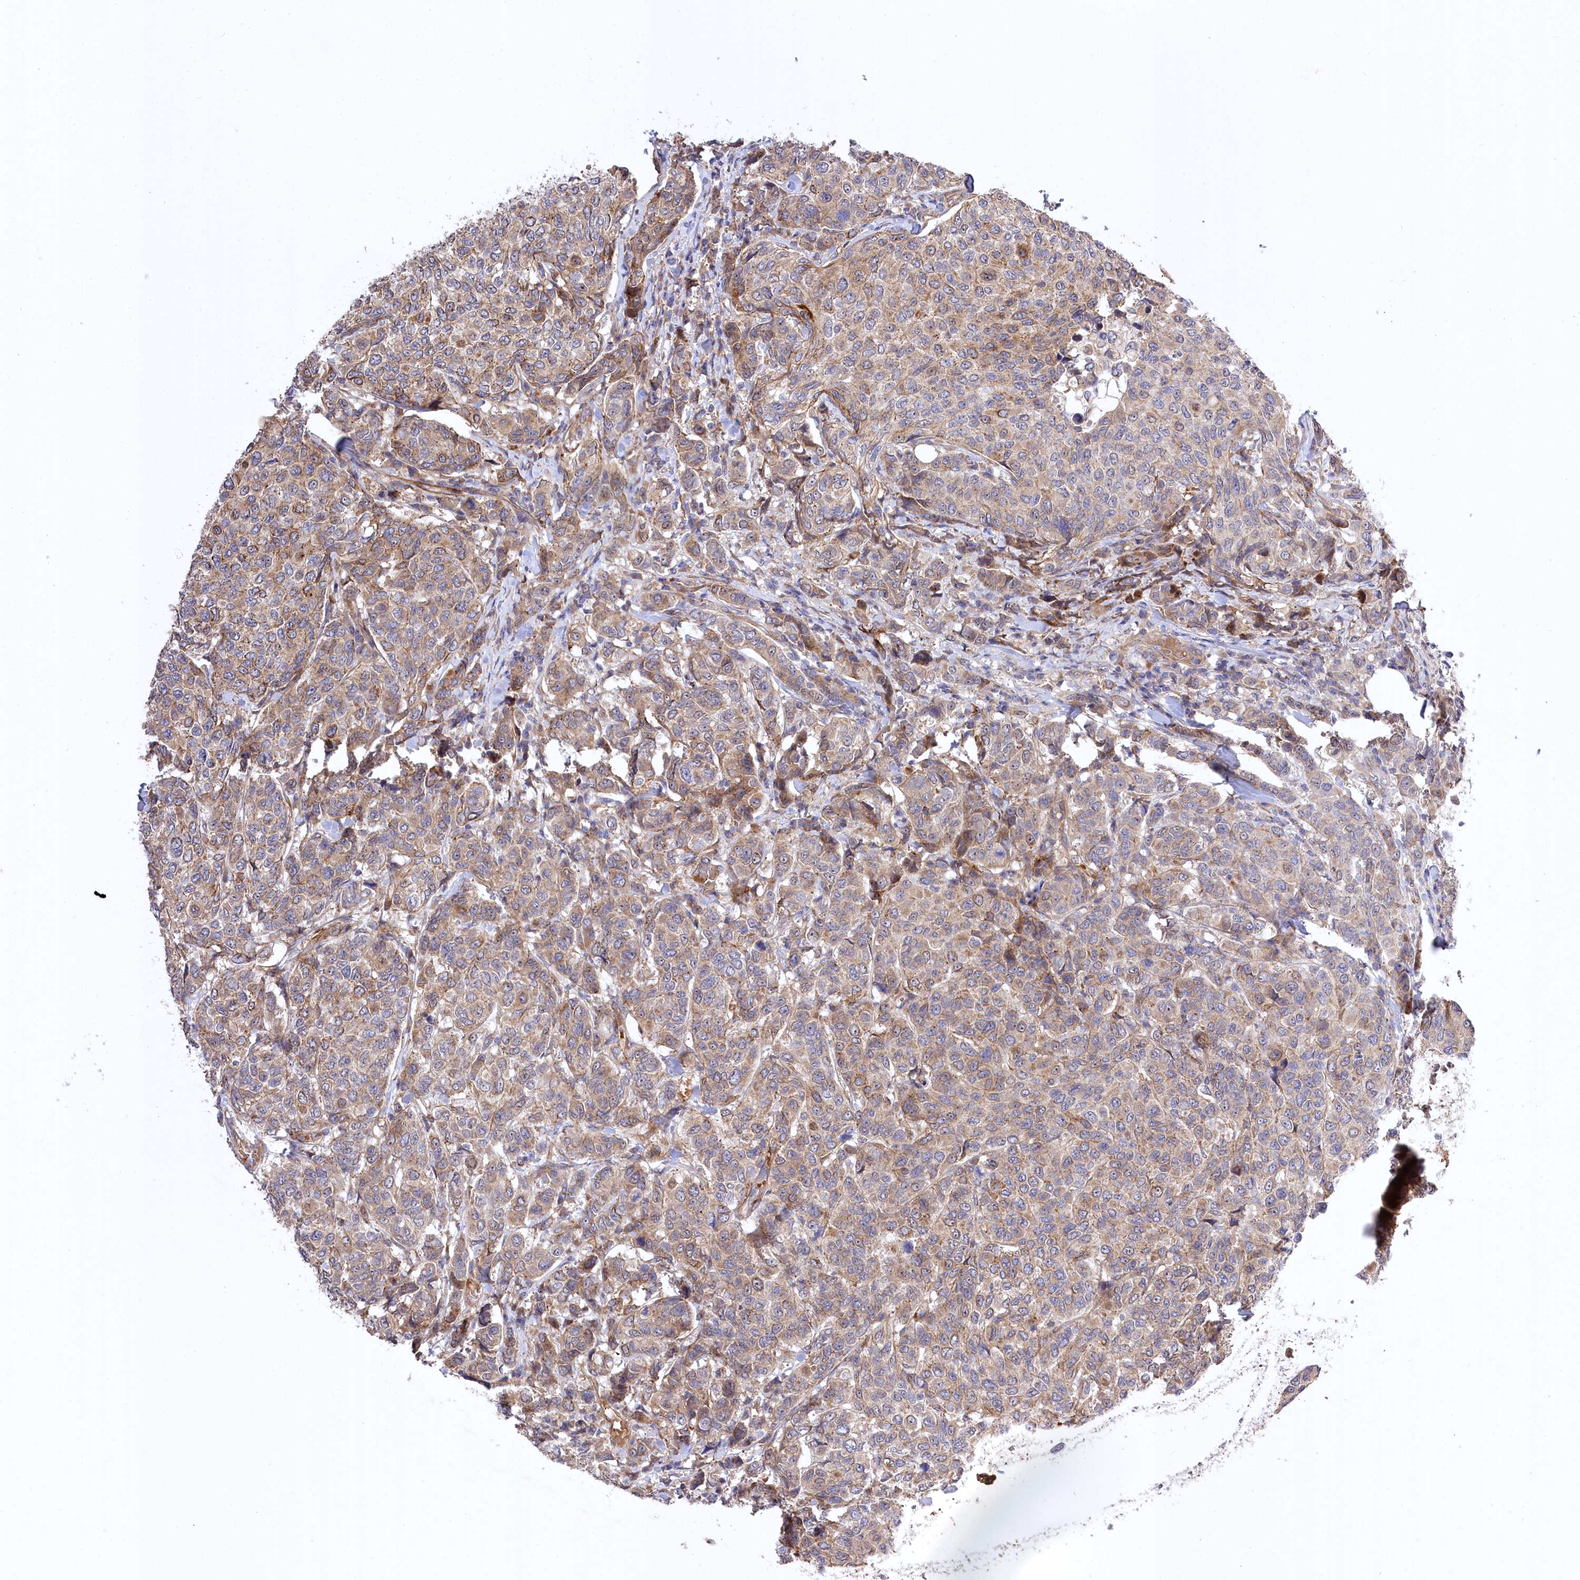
{"staining": {"intensity": "moderate", "quantity": ">75%", "location": "cytoplasmic/membranous"}, "tissue": "breast cancer", "cell_type": "Tumor cells", "image_type": "cancer", "snomed": [{"axis": "morphology", "description": "Duct carcinoma"}, {"axis": "topography", "description": "Breast"}], "caption": "High-power microscopy captured an immunohistochemistry micrograph of invasive ductal carcinoma (breast), revealing moderate cytoplasmic/membranous expression in about >75% of tumor cells. Using DAB (3,3'-diaminobenzidine) (brown) and hematoxylin (blue) stains, captured at high magnification using brightfield microscopy.", "gene": "TRUB1", "patient": {"sex": "female", "age": 55}}